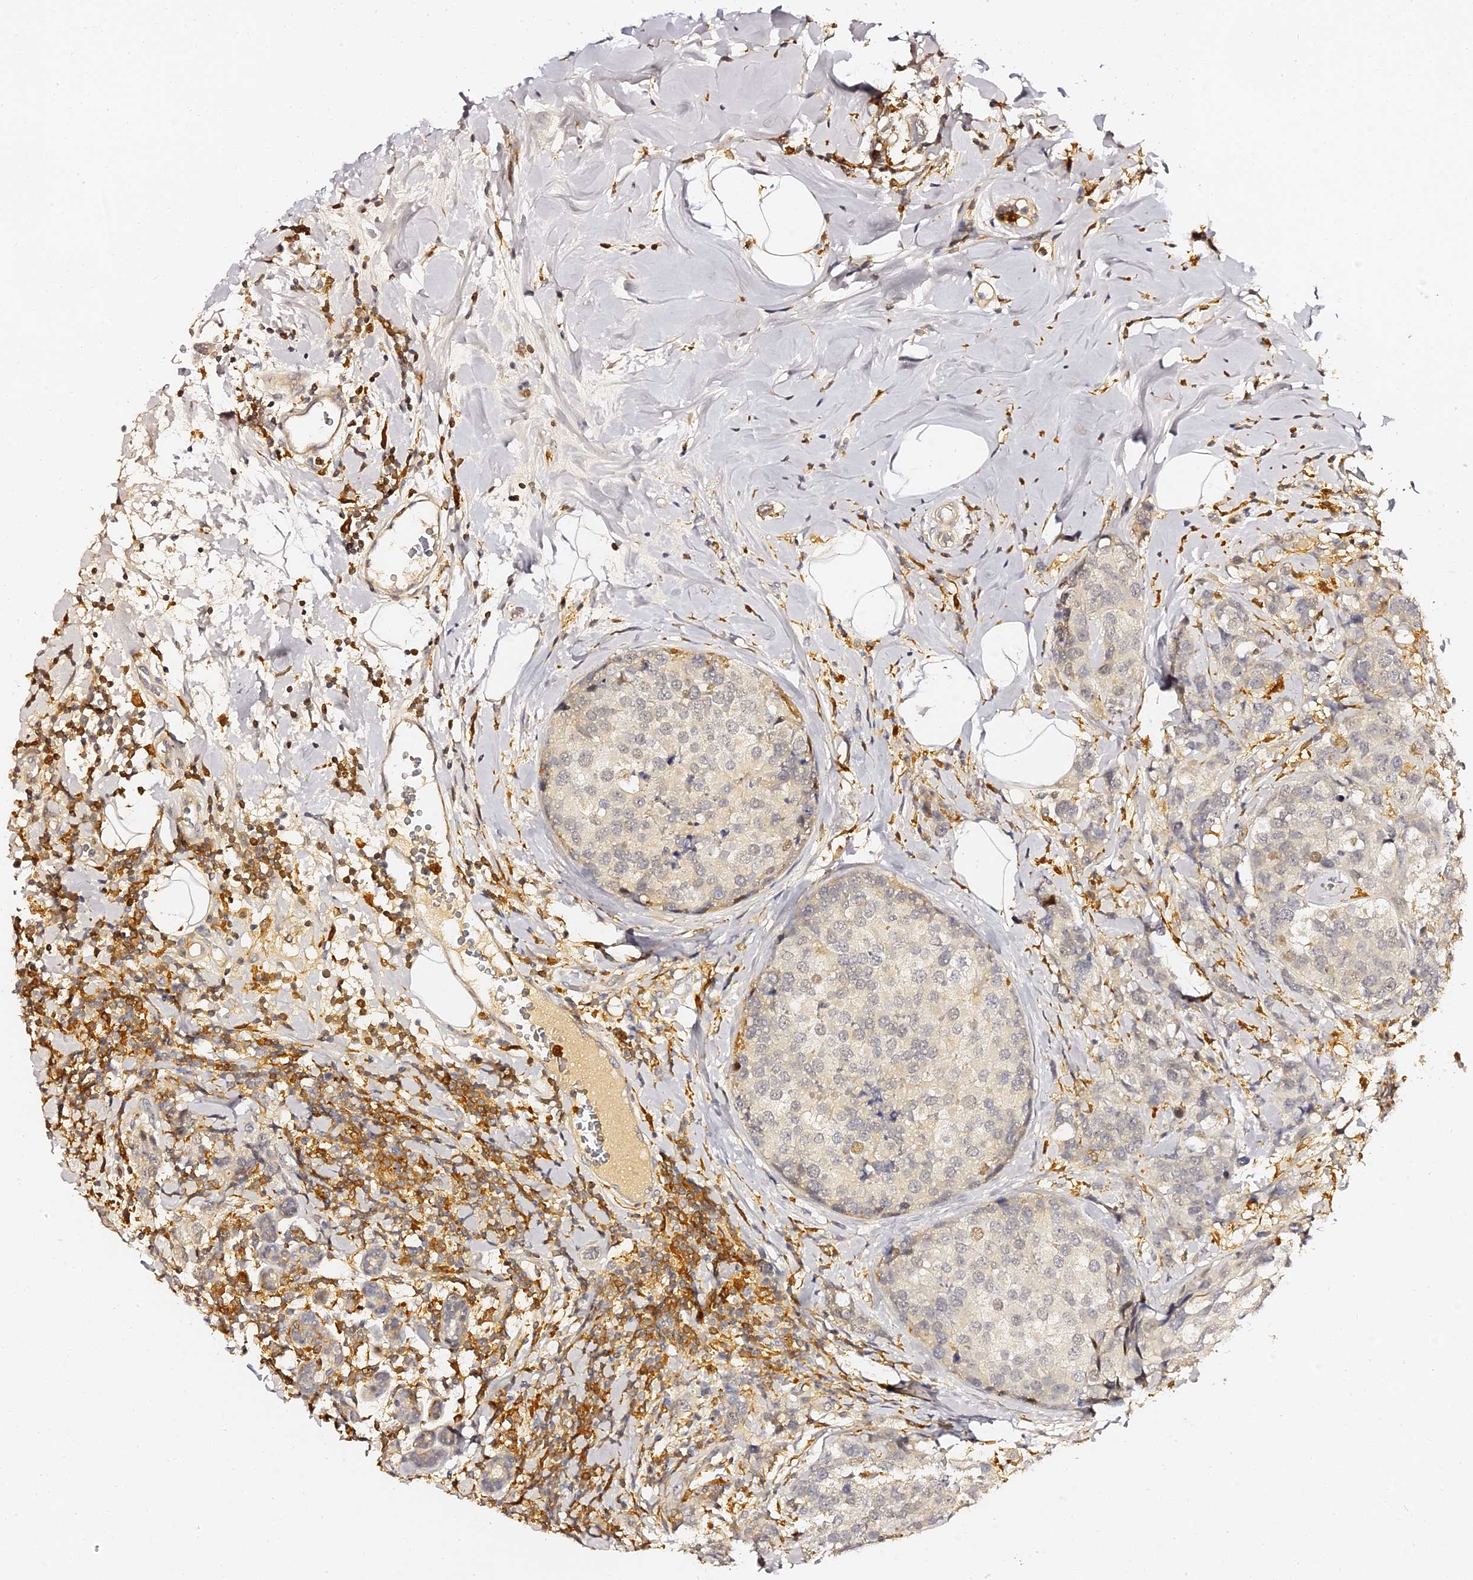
{"staining": {"intensity": "negative", "quantity": "none", "location": "none"}, "tissue": "breast cancer", "cell_type": "Tumor cells", "image_type": "cancer", "snomed": [{"axis": "morphology", "description": "Lobular carcinoma"}, {"axis": "topography", "description": "Breast"}], "caption": "Immunohistochemical staining of human breast lobular carcinoma exhibits no significant expression in tumor cells.", "gene": "IL4I1", "patient": {"sex": "female", "age": 59}}